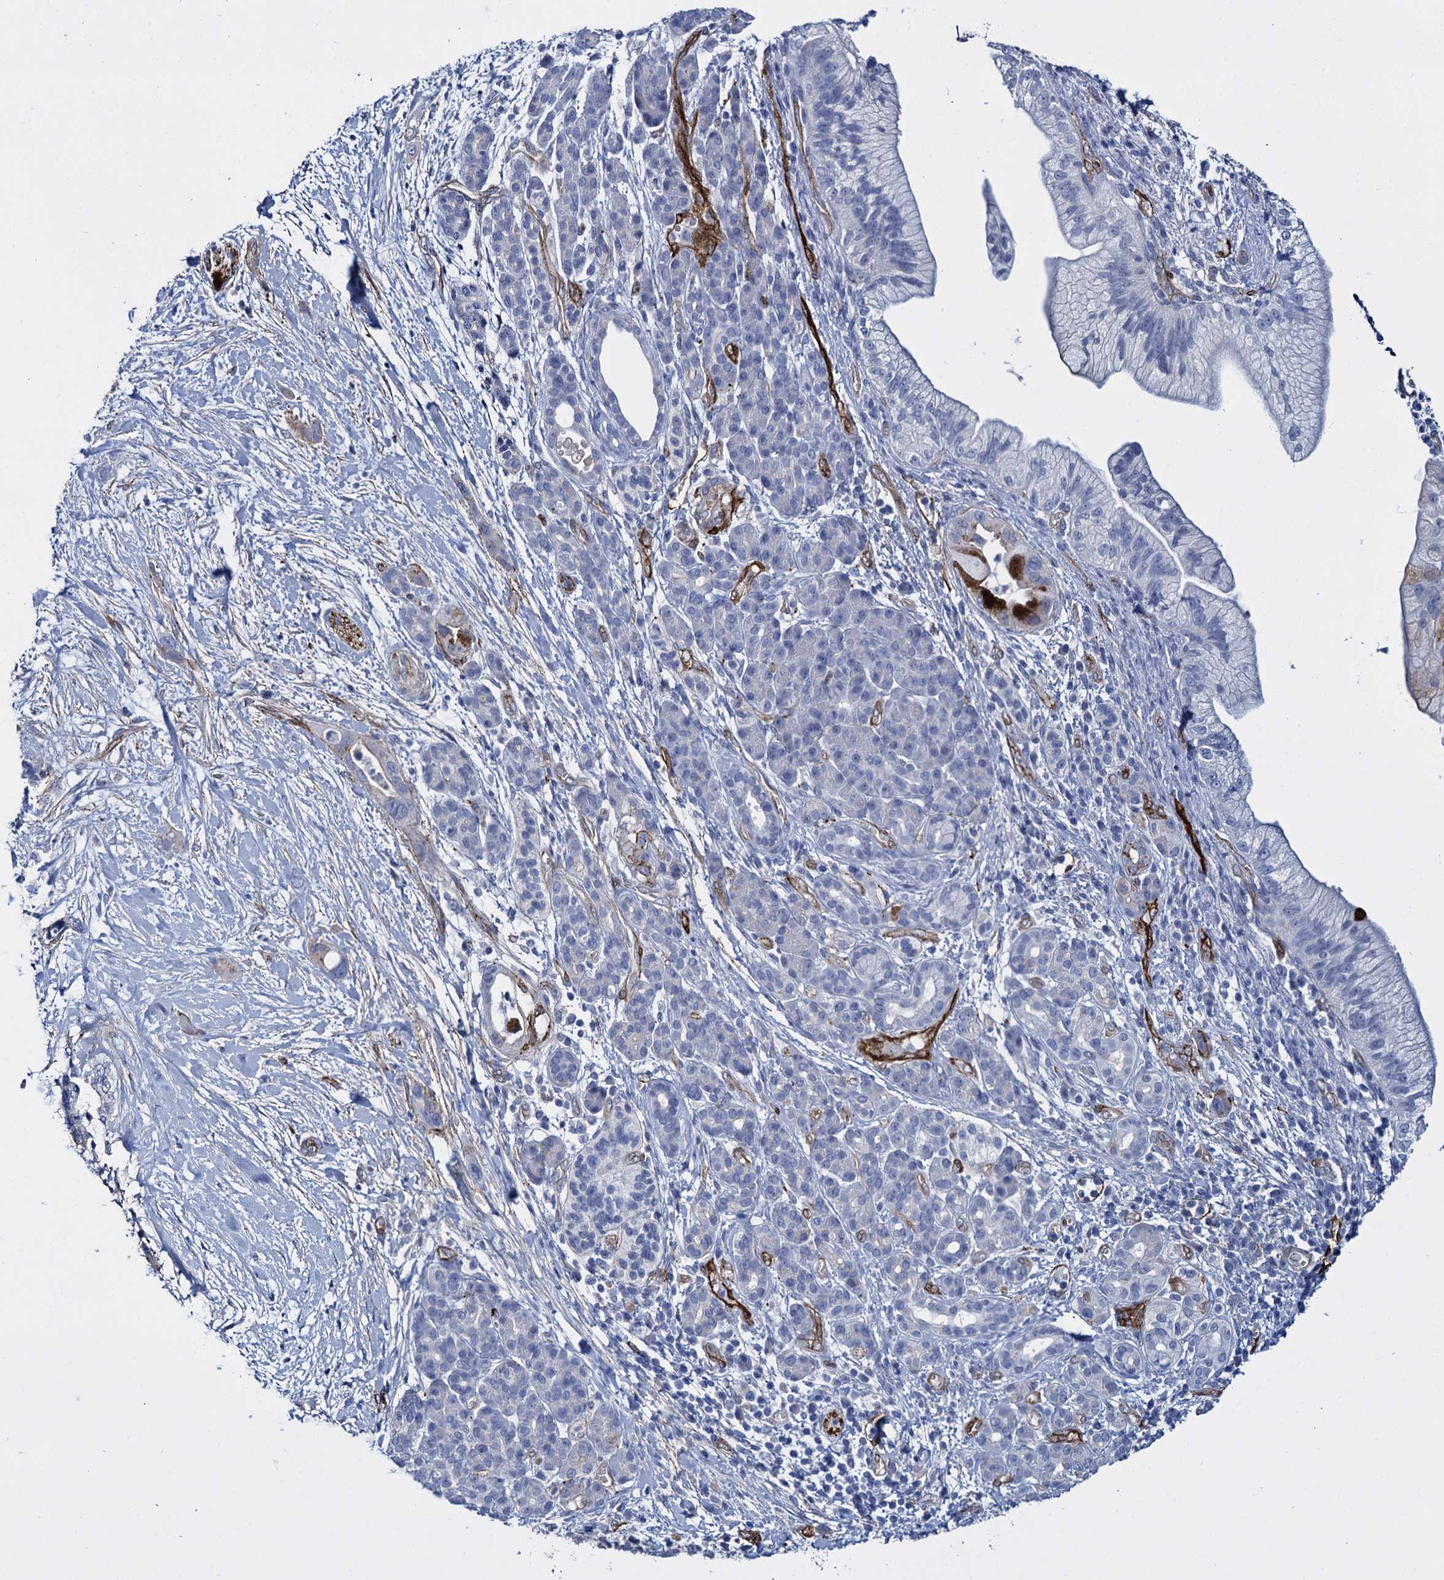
{"staining": {"intensity": "strong", "quantity": "<25%", "location": "cytoplasmic/membranous"}, "tissue": "pancreatic cancer", "cell_type": "Tumor cells", "image_type": "cancer", "snomed": [{"axis": "morphology", "description": "Adenocarcinoma, NOS"}, {"axis": "topography", "description": "Pancreas"}], "caption": "This is a micrograph of immunohistochemistry (IHC) staining of pancreatic adenocarcinoma, which shows strong staining in the cytoplasmic/membranous of tumor cells.", "gene": "SNCG", "patient": {"sex": "male", "age": 59}}